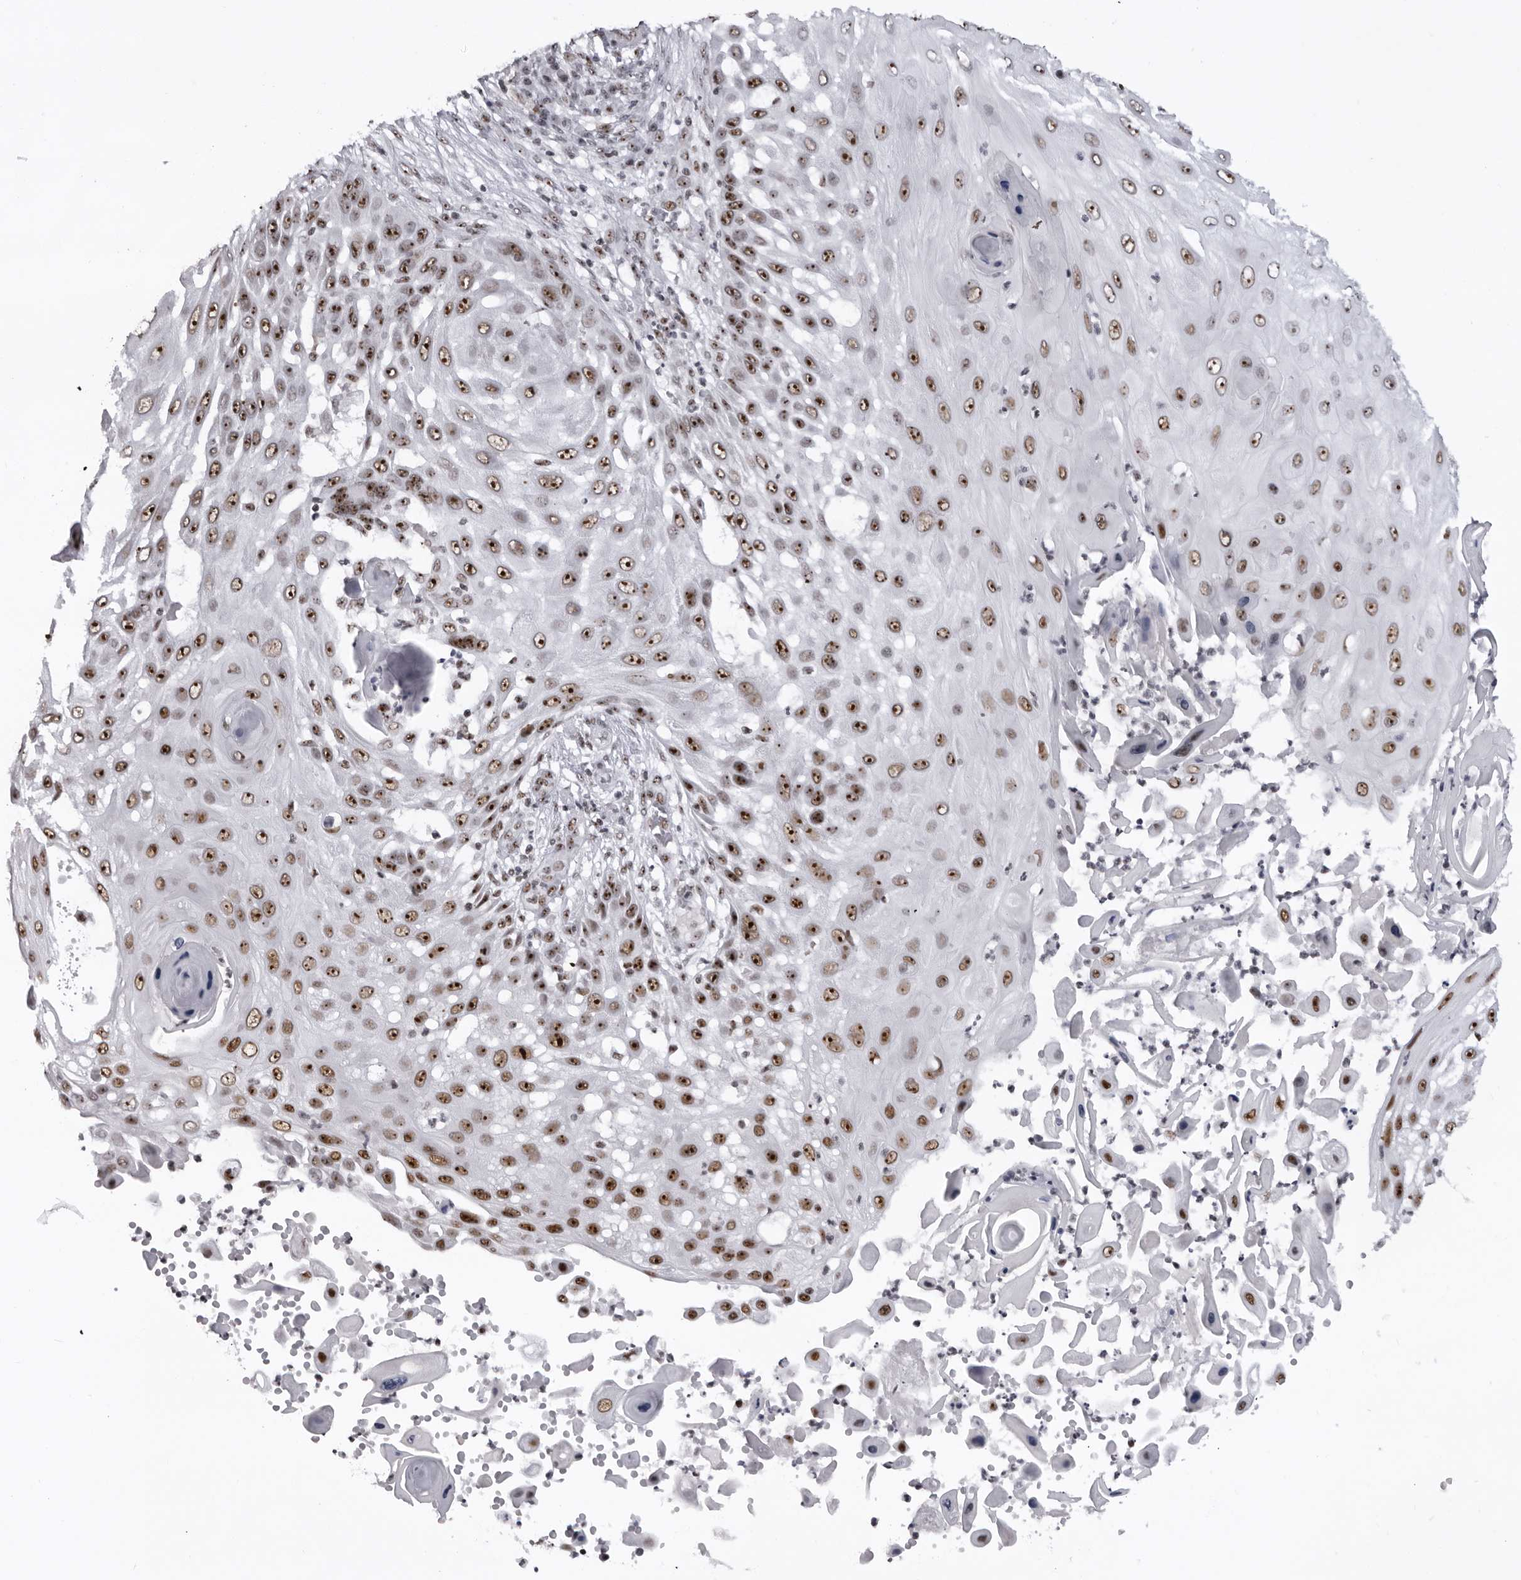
{"staining": {"intensity": "strong", "quantity": ">75%", "location": "nuclear"}, "tissue": "skin cancer", "cell_type": "Tumor cells", "image_type": "cancer", "snomed": [{"axis": "morphology", "description": "Squamous cell carcinoma, NOS"}, {"axis": "topography", "description": "Skin"}], "caption": "An image of skin cancer stained for a protein shows strong nuclear brown staining in tumor cells. The protein of interest is stained brown, and the nuclei are stained in blue (DAB (3,3'-diaminobenzidine) IHC with brightfield microscopy, high magnification).", "gene": "DHX9", "patient": {"sex": "female", "age": 44}}